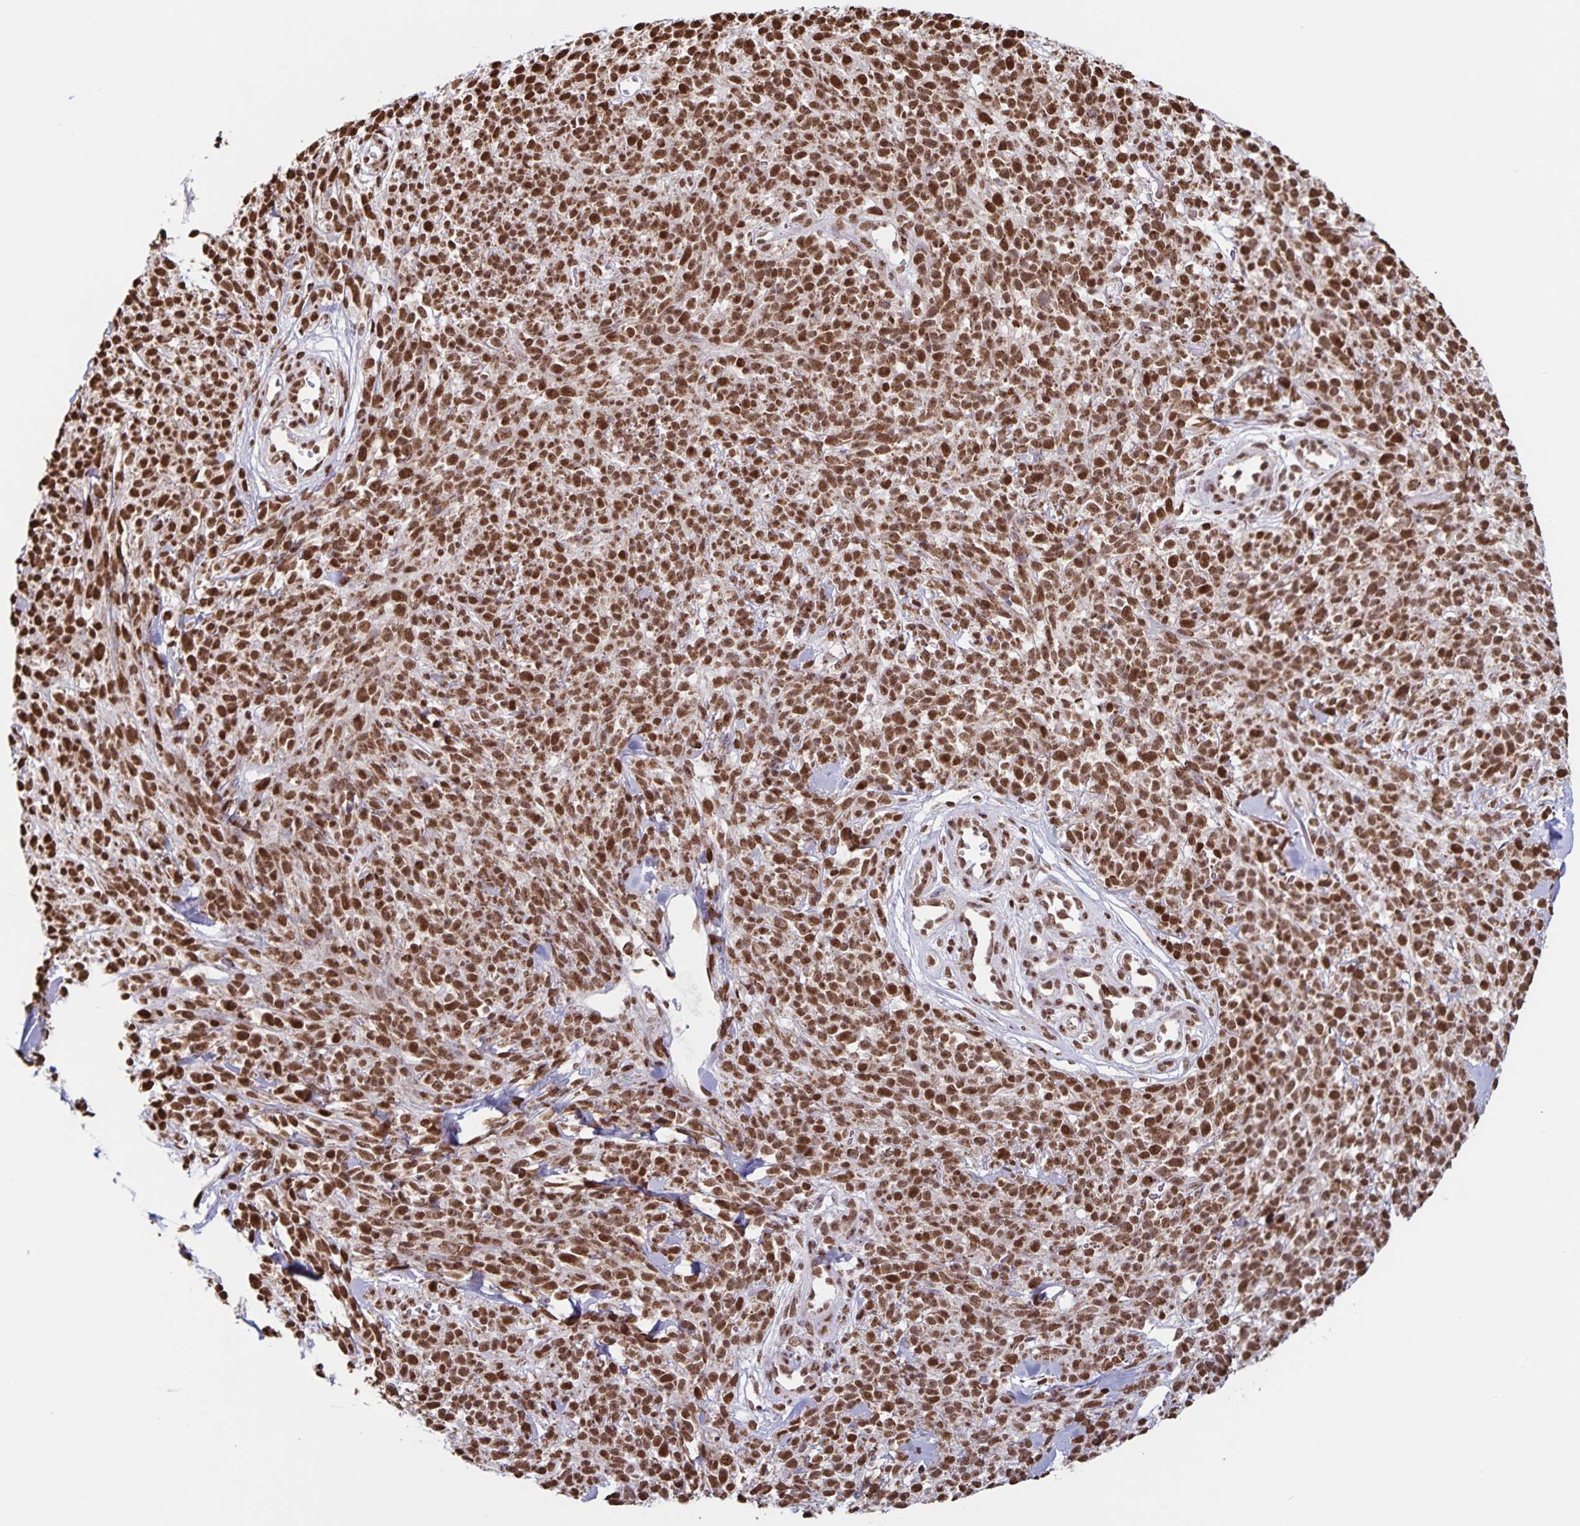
{"staining": {"intensity": "moderate", "quantity": ">75%", "location": "nuclear"}, "tissue": "melanoma", "cell_type": "Tumor cells", "image_type": "cancer", "snomed": [{"axis": "morphology", "description": "Malignant melanoma, NOS"}, {"axis": "topography", "description": "Skin"}, {"axis": "topography", "description": "Skin of trunk"}], "caption": "This histopathology image exhibits malignant melanoma stained with IHC to label a protein in brown. The nuclear of tumor cells show moderate positivity for the protein. Nuclei are counter-stained blue.", "gene": "DUT", "patient": {"sex": "male", "age": 74}}